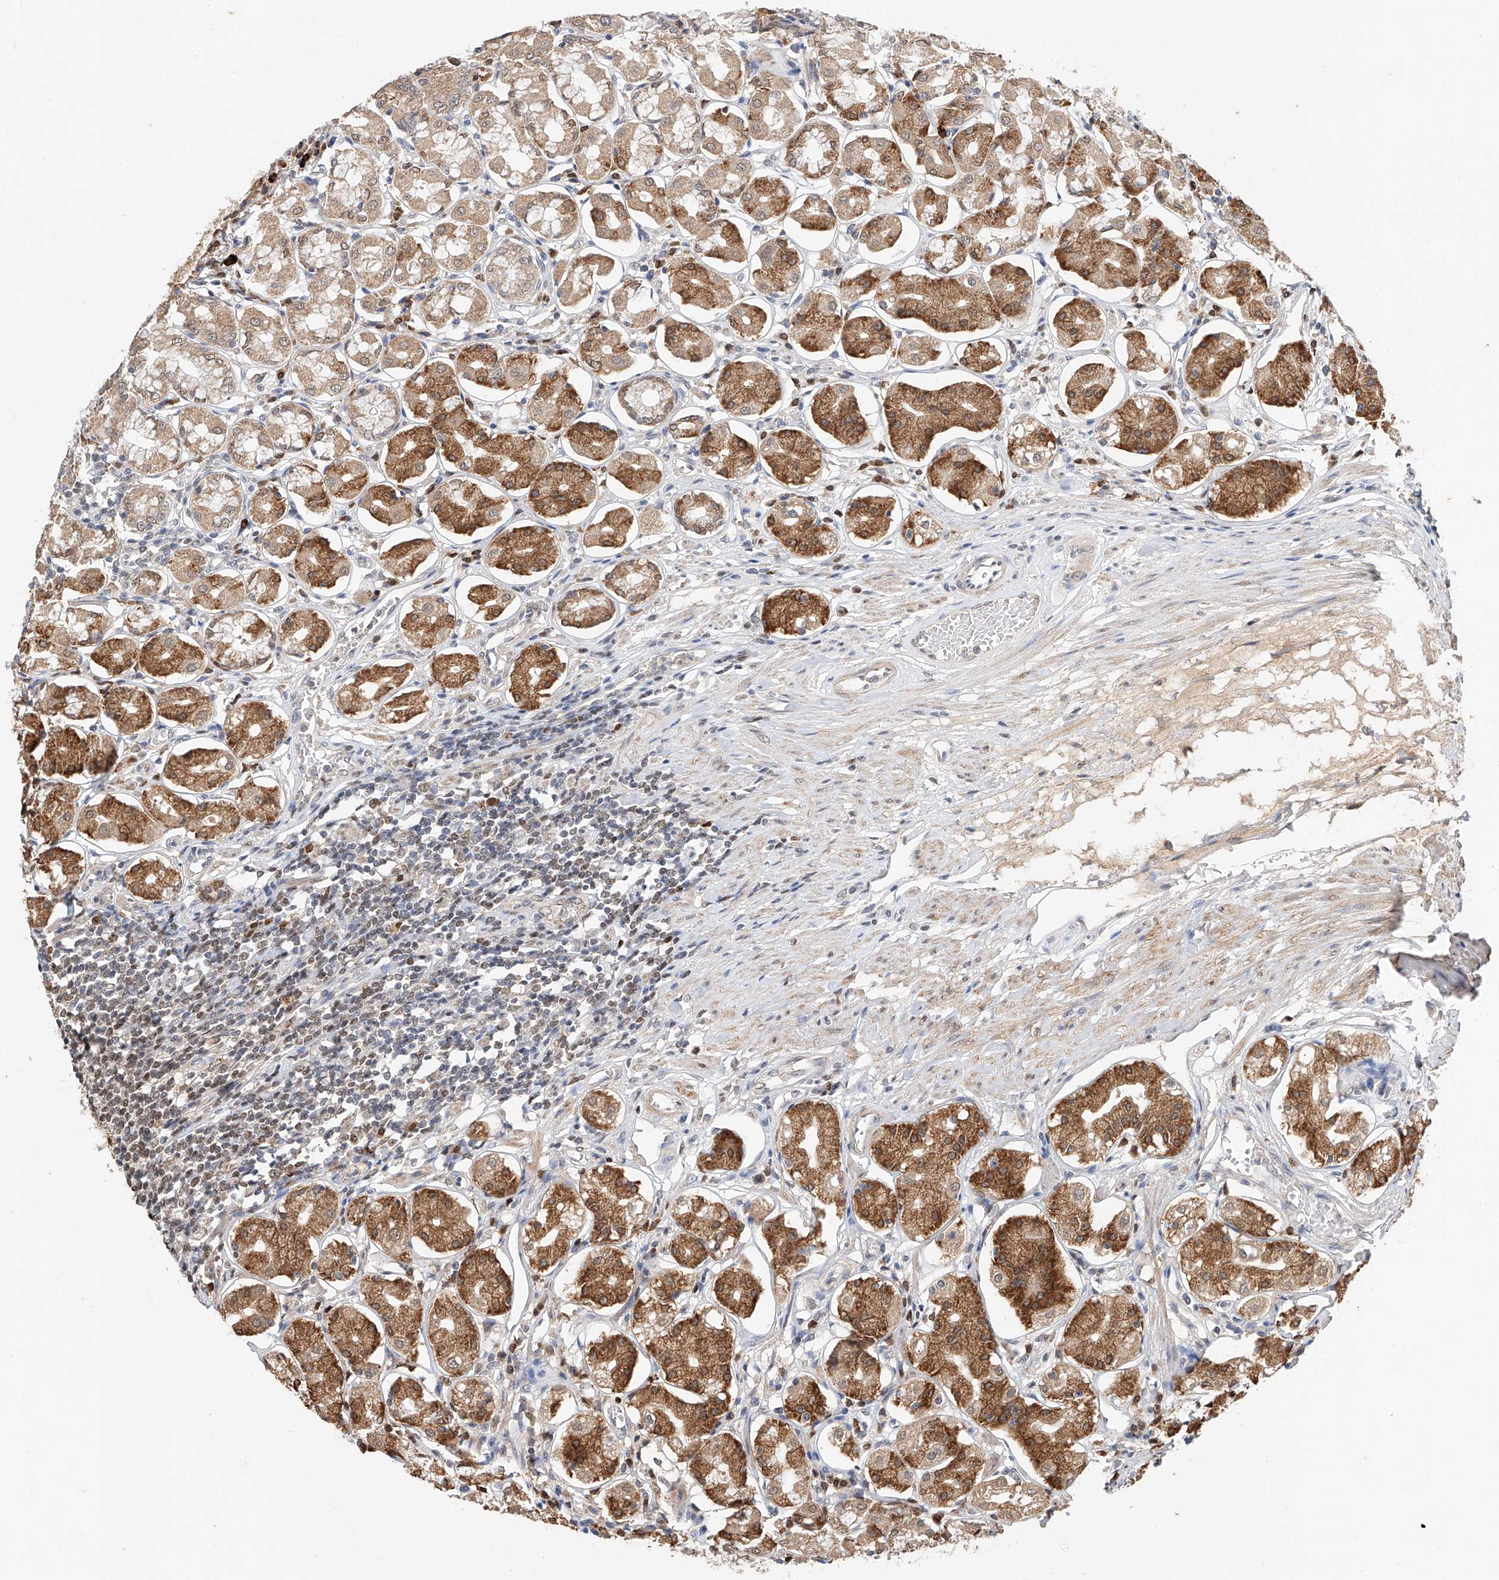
{"staining": {"intensity": "strong", "quantity": "25%-75%", "location": "cytoplasmic/membranous"}, "tissue": "stomach", "cell_type": "Glandular cells", "image_type": "normal", "snomed": [{"axis": "morphology", "description": "Normal tissue, NOS"}, {"axis": "topography", "description": "Stomach, lower"}], "caption": "The image shows a brown stain indicating the presence of a protein in the cytoplasmic/membranous of glandular cells in stomach.", "gene": "CTDP1", "patient": {"sex": "female", "age": 56}}